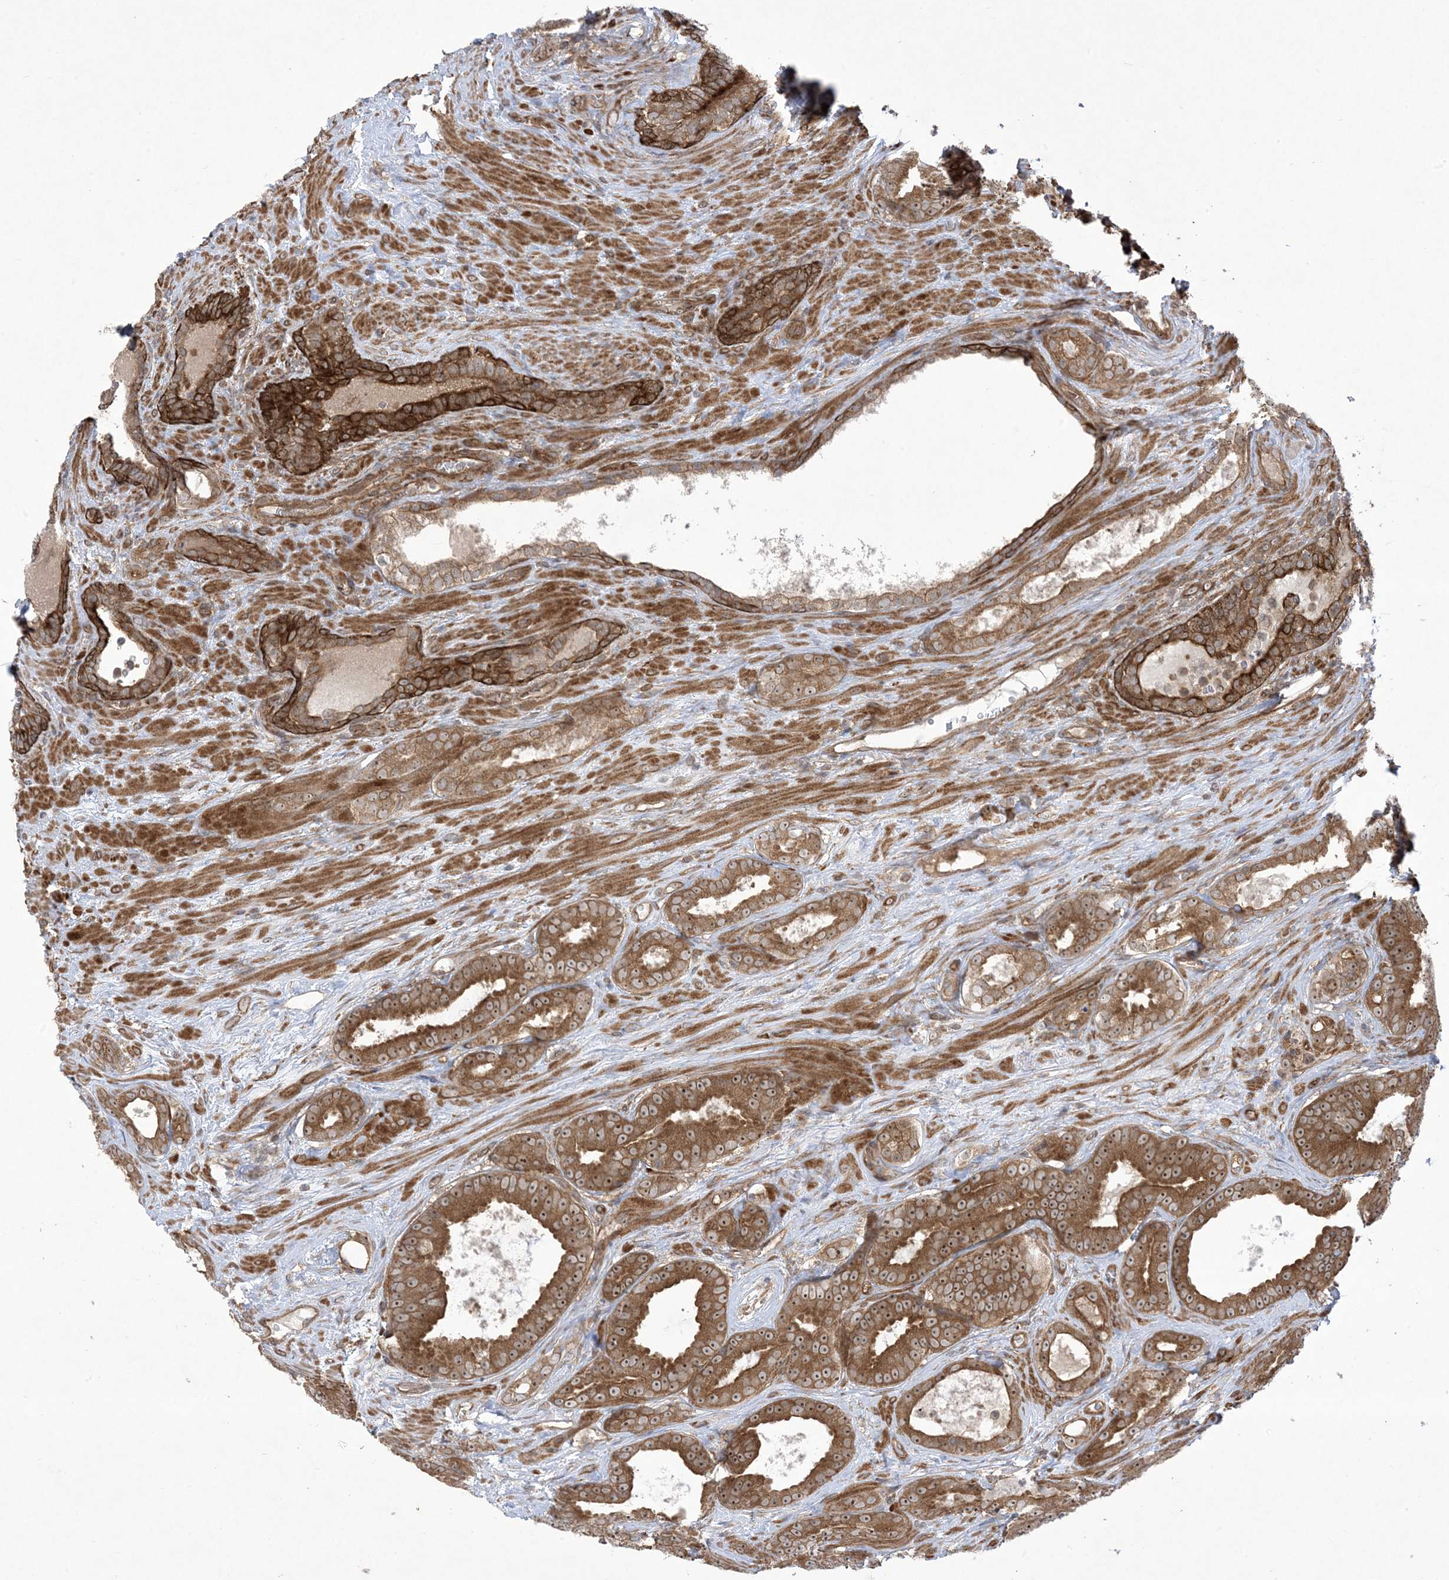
{"staining": {"intensity": "moderate", "quantity": ">75%", "location": "cytoplasmic/membranous,nuclear"}, "tissue": "prostate cancer", "cell_type": "Tumor cells", "image_type": "cancer", "snomed": [{"axis": "morphology", "description": "Adenocarcinoma, High grade"}, {"axis": "topography", "description": "Prostate"}], "caption": "Protein staining of prostate high-grade adenocarcinoma tissue displays moderate cytoplasmic/membranous and nuclear positivity in about >75% of tumor cells.", "gene": "SOGA3", "patient": {"sex": "male", "age": 66}}